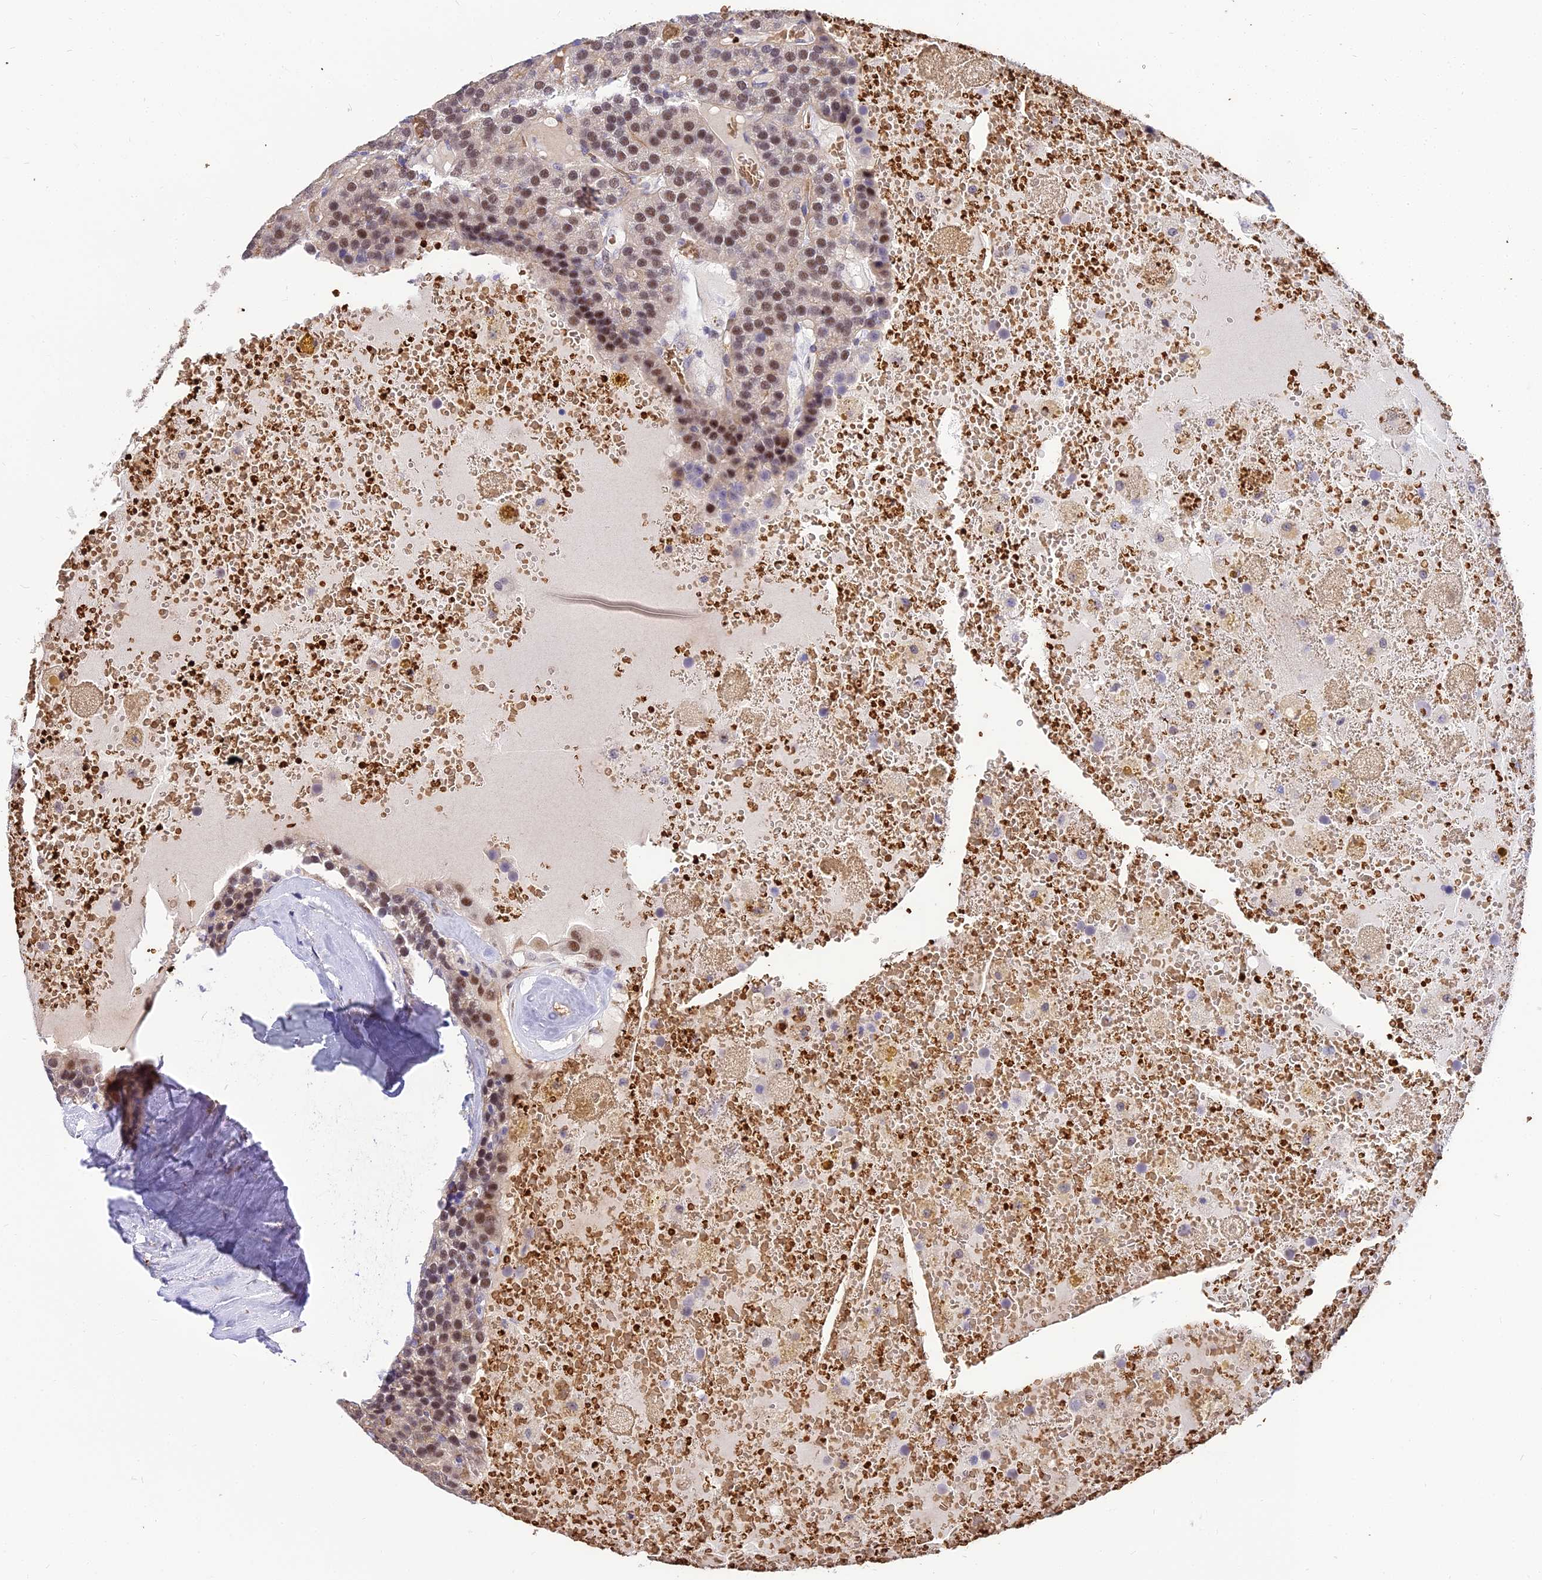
{"staining": {"intensity": "moderate", "quantity": ">75%", "location": "nuclear"}, "tissue": "parathyroid gland", "cell_type": "Glandular cells", "image_type": "normal", "snomed": [{"axis": "morphology", "description": "Normal tissue, NOS"}, {"axis": "morphology", "description": "Adenoma, NOS"}, {"axis": "topography", "description": "Parathyroid gland"}], "caption": "IHC photomicrograph of unremarkable parathyroid gland stained for a protein (brown), which exhibits medium levels of moderate nuclear positivity in approximately >75% of glandular cells.", "gene": "BCL9", "patient": {"sex": "female", "age": 86}}